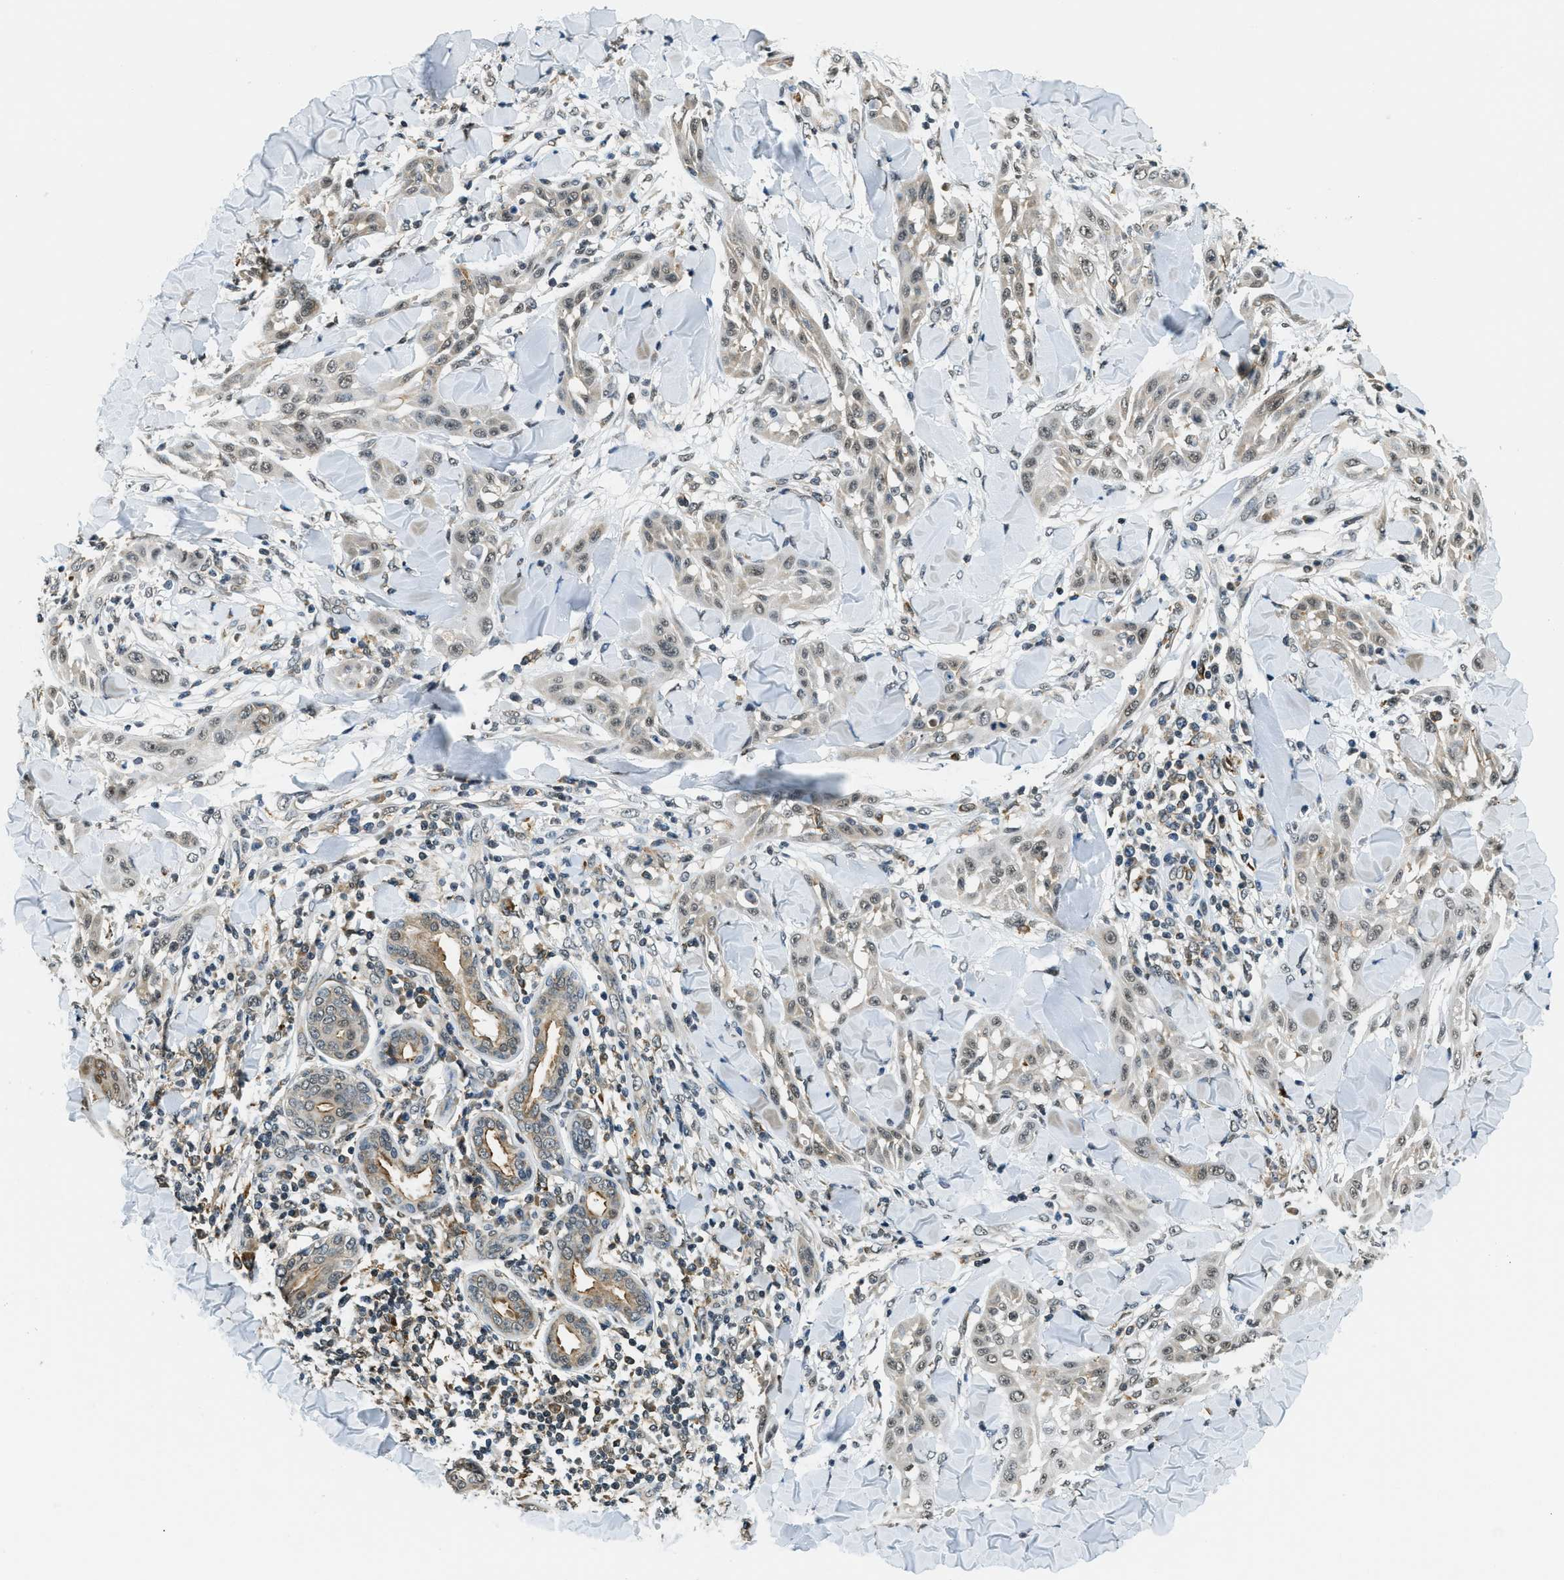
{"staining": {"intensity": "weak", "quantity": "25%-75%", "location": "nuclear"}, "tissue": "skin cancer", "cell_type": "Tumor cells", "image_type": "cancer", "snomed": [{"axis": "morphology", "description": "Squamous cell carcinoma, NOS"}, {"axis": "topography", "description": "Skin"}], "caption": "Immunohistochemistry (IHC) histopathology image of squamous cell carcinoma (skin) stained for a protein (brown), which shows low levels of weak nuclear expression in about 25%-75% of tumor cells.", "gene": "RAB11FIP1", "patient": {"sex": "male", "age": 24}}